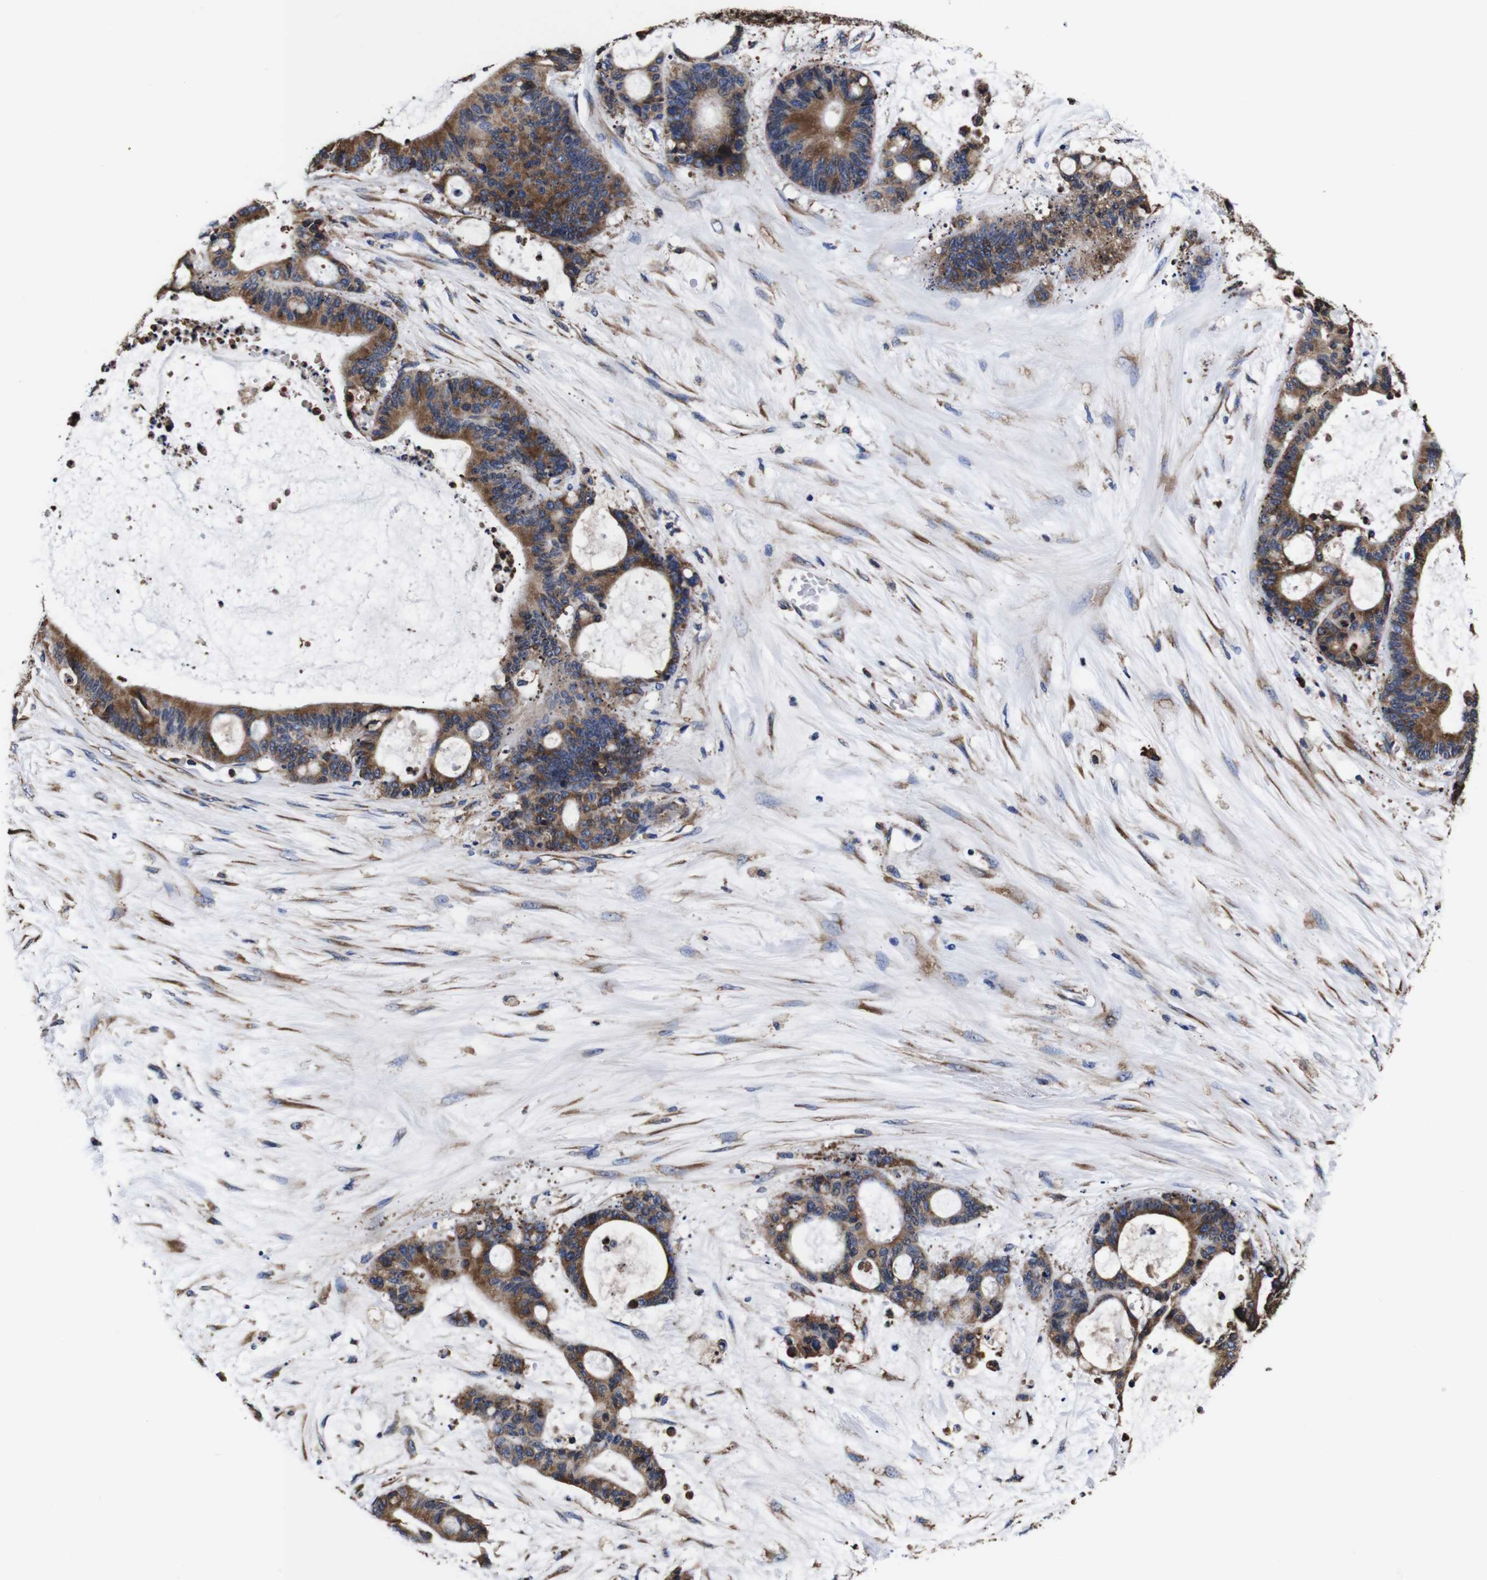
{"staining": {"intensity": "strong", "quantity": ">75%", "location": "cytoplasmic/membranous"}, "tissue": "liver cancer", "cell_type": "Tumor cells", "image_type": "cancer", "snomed": [{"axis": "morphology", "description": "Cholangiocarcinoma"}, {"axis": "topography", "description": "Liver"}], "caption": "Tumor cells show strong cytoplasmic/membranous staining in about >75% of cells in liver cholangiocarcinoma.", "gene": "PPIB", "patient": {"sex": "female", "age": 73}}